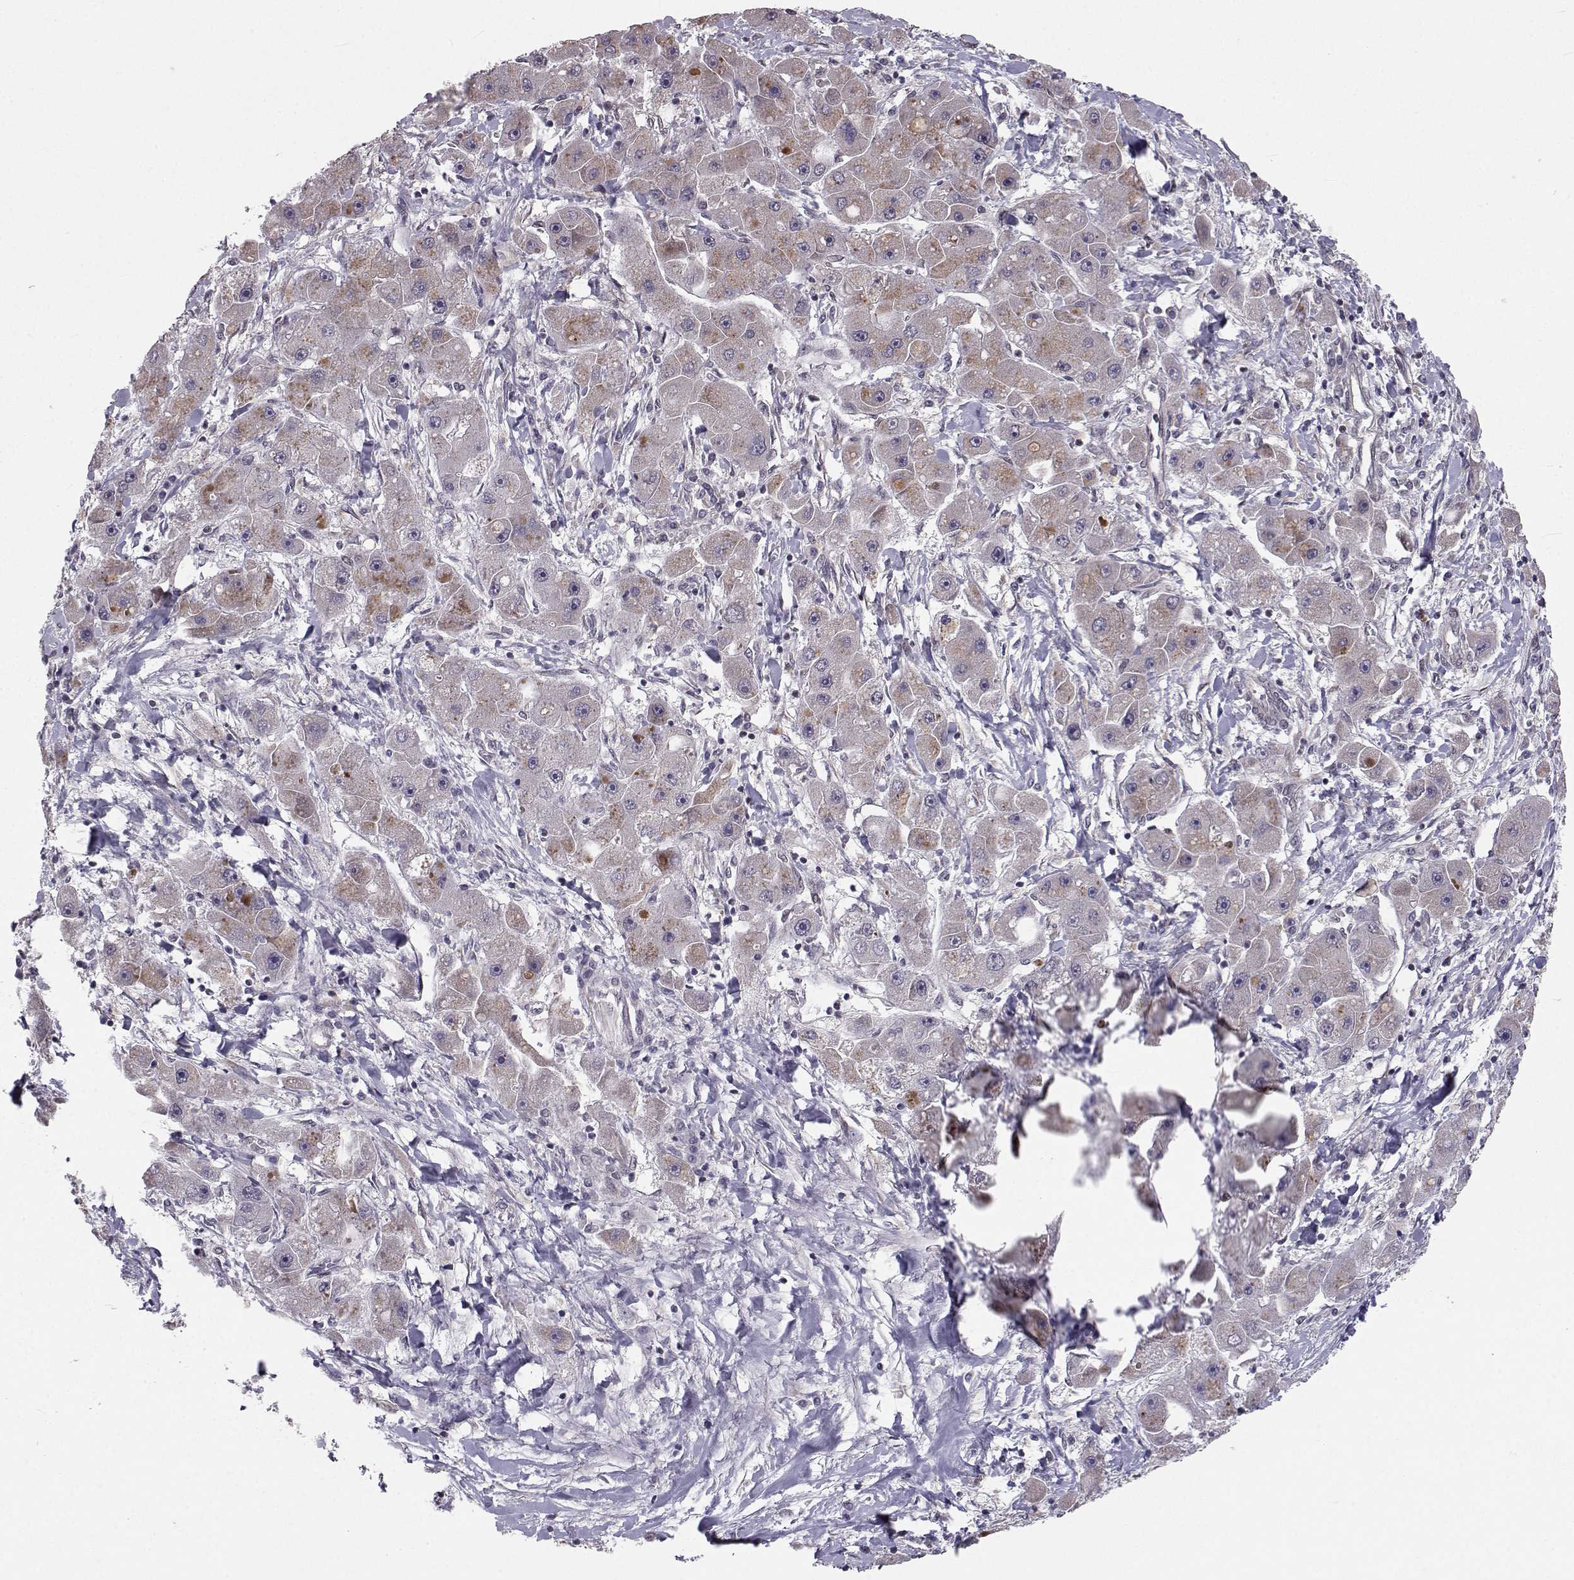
{"staining": {"intensity": "moderate", "quantity": "<25%", "location": "cytoplasmic/membranous"}, "tissue": "liver cancer", "cell_type": "Tumor cells", "image_type": "cancer", "snomed": [{"axis": "morphology", "description": "Carcinoma, Hepatocellular, NOS"}, {"axis": "topography", "description": "Liver"}], "caption": "Liver cancer (hepatocellular carcinoma) was stained to show a protein in brown. There is low levels of moderate cytoplasmic/membranous positivity in about <25% of tumor cells.", "gene": "PKN2", "patient": {"sex": "male", "age": 24}}